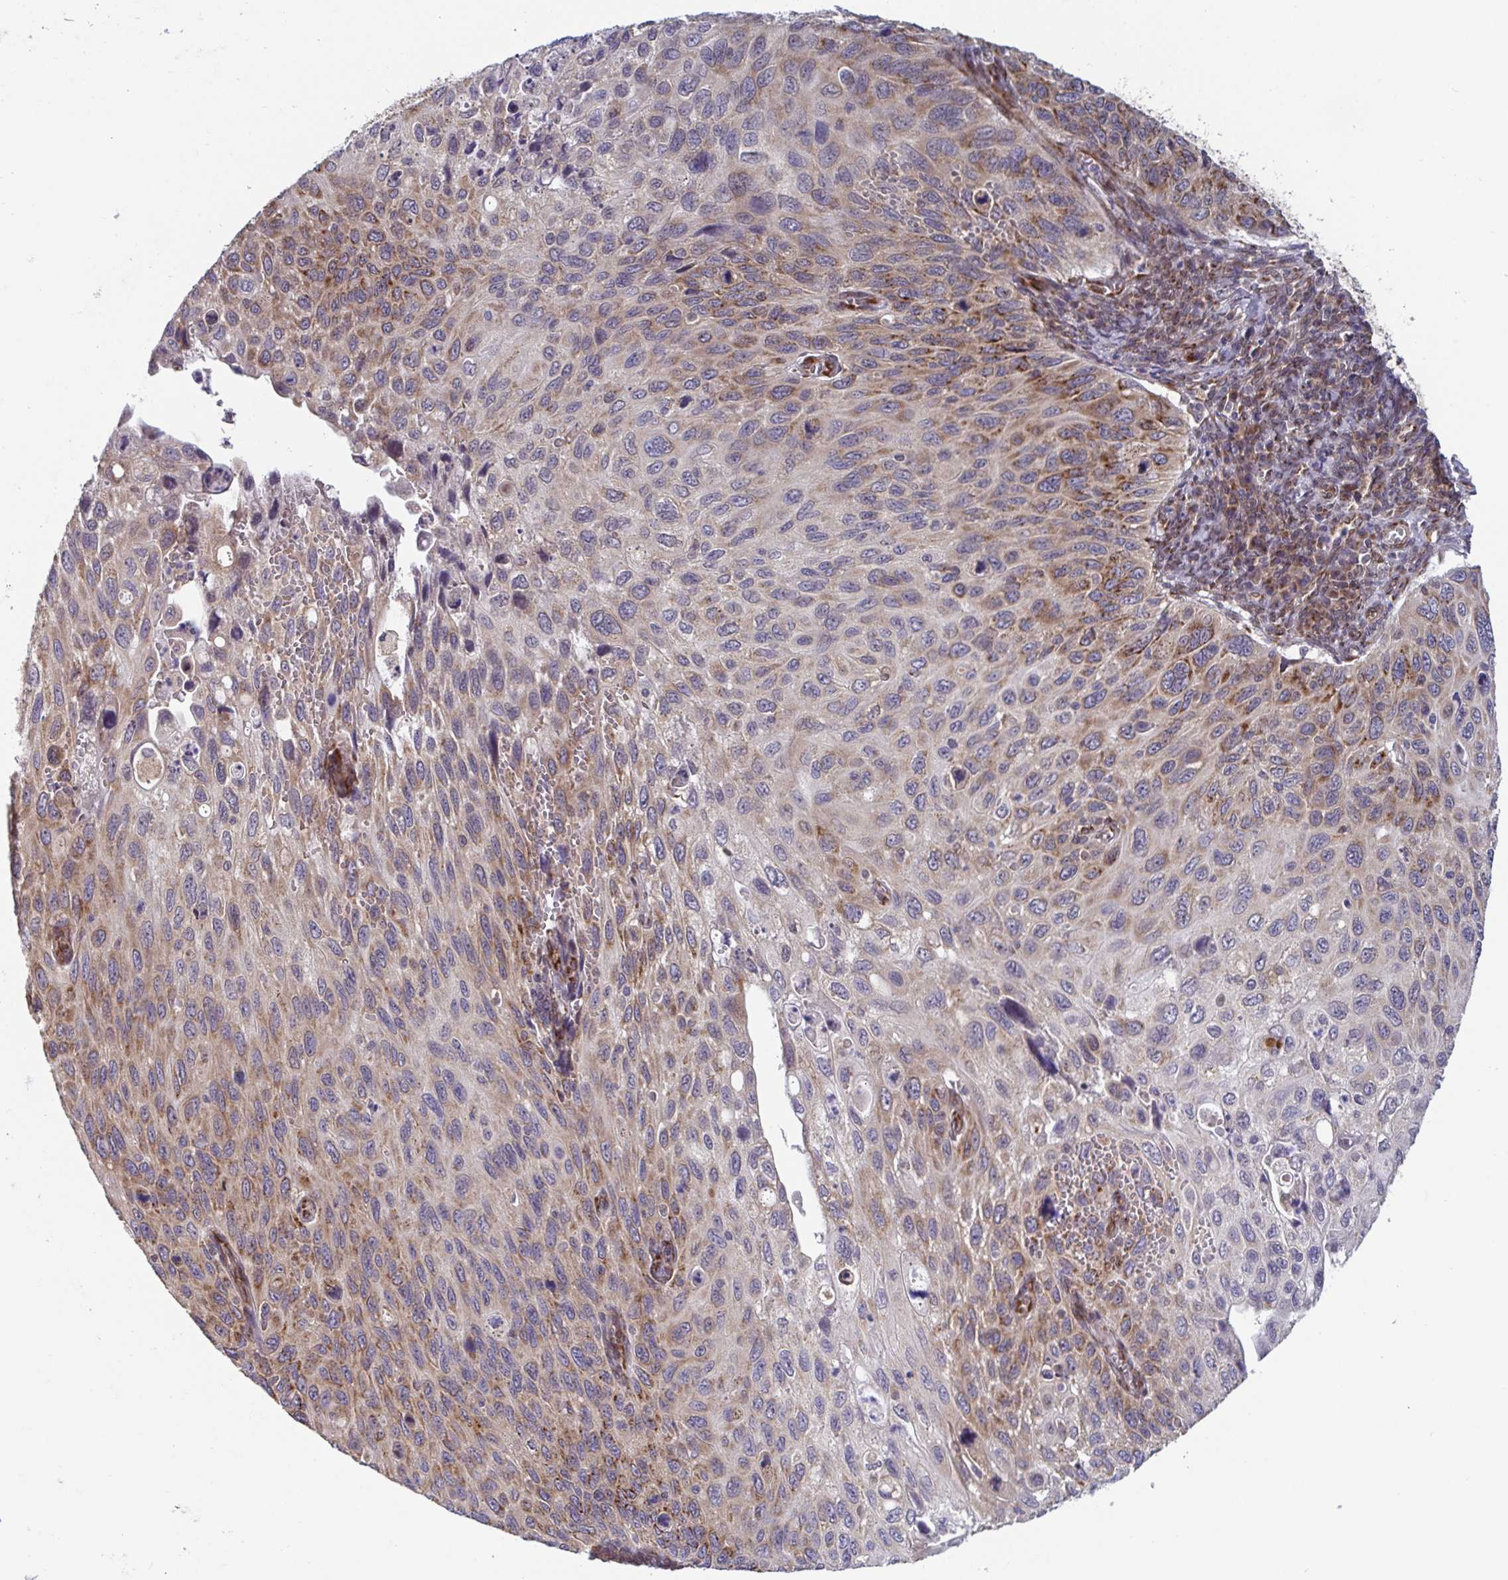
{"staining": {"intensity": "moderate", "quantity": "25%-75%", "location": "cytoplasmic/membranous"}, "tissue": "cervical cancer", "cell_type": "Tumor cells", "image_type": "cancer", "snomed": [{"axis": "morphology", "description": "Squamous cell carcinoma, NOS"}, {"axis": "topography", "description": "Cervix"}], "caption": "About 25%-75% of tumor cells in cervical cancer (squamous cell carcinoma) demonstrate moderate cytoplasmic/membranous protein staining as visualized by brown immunohistochemical staining.", "gene": "ATP5MJ", "patient": {"sex": "female", "age": 70}}